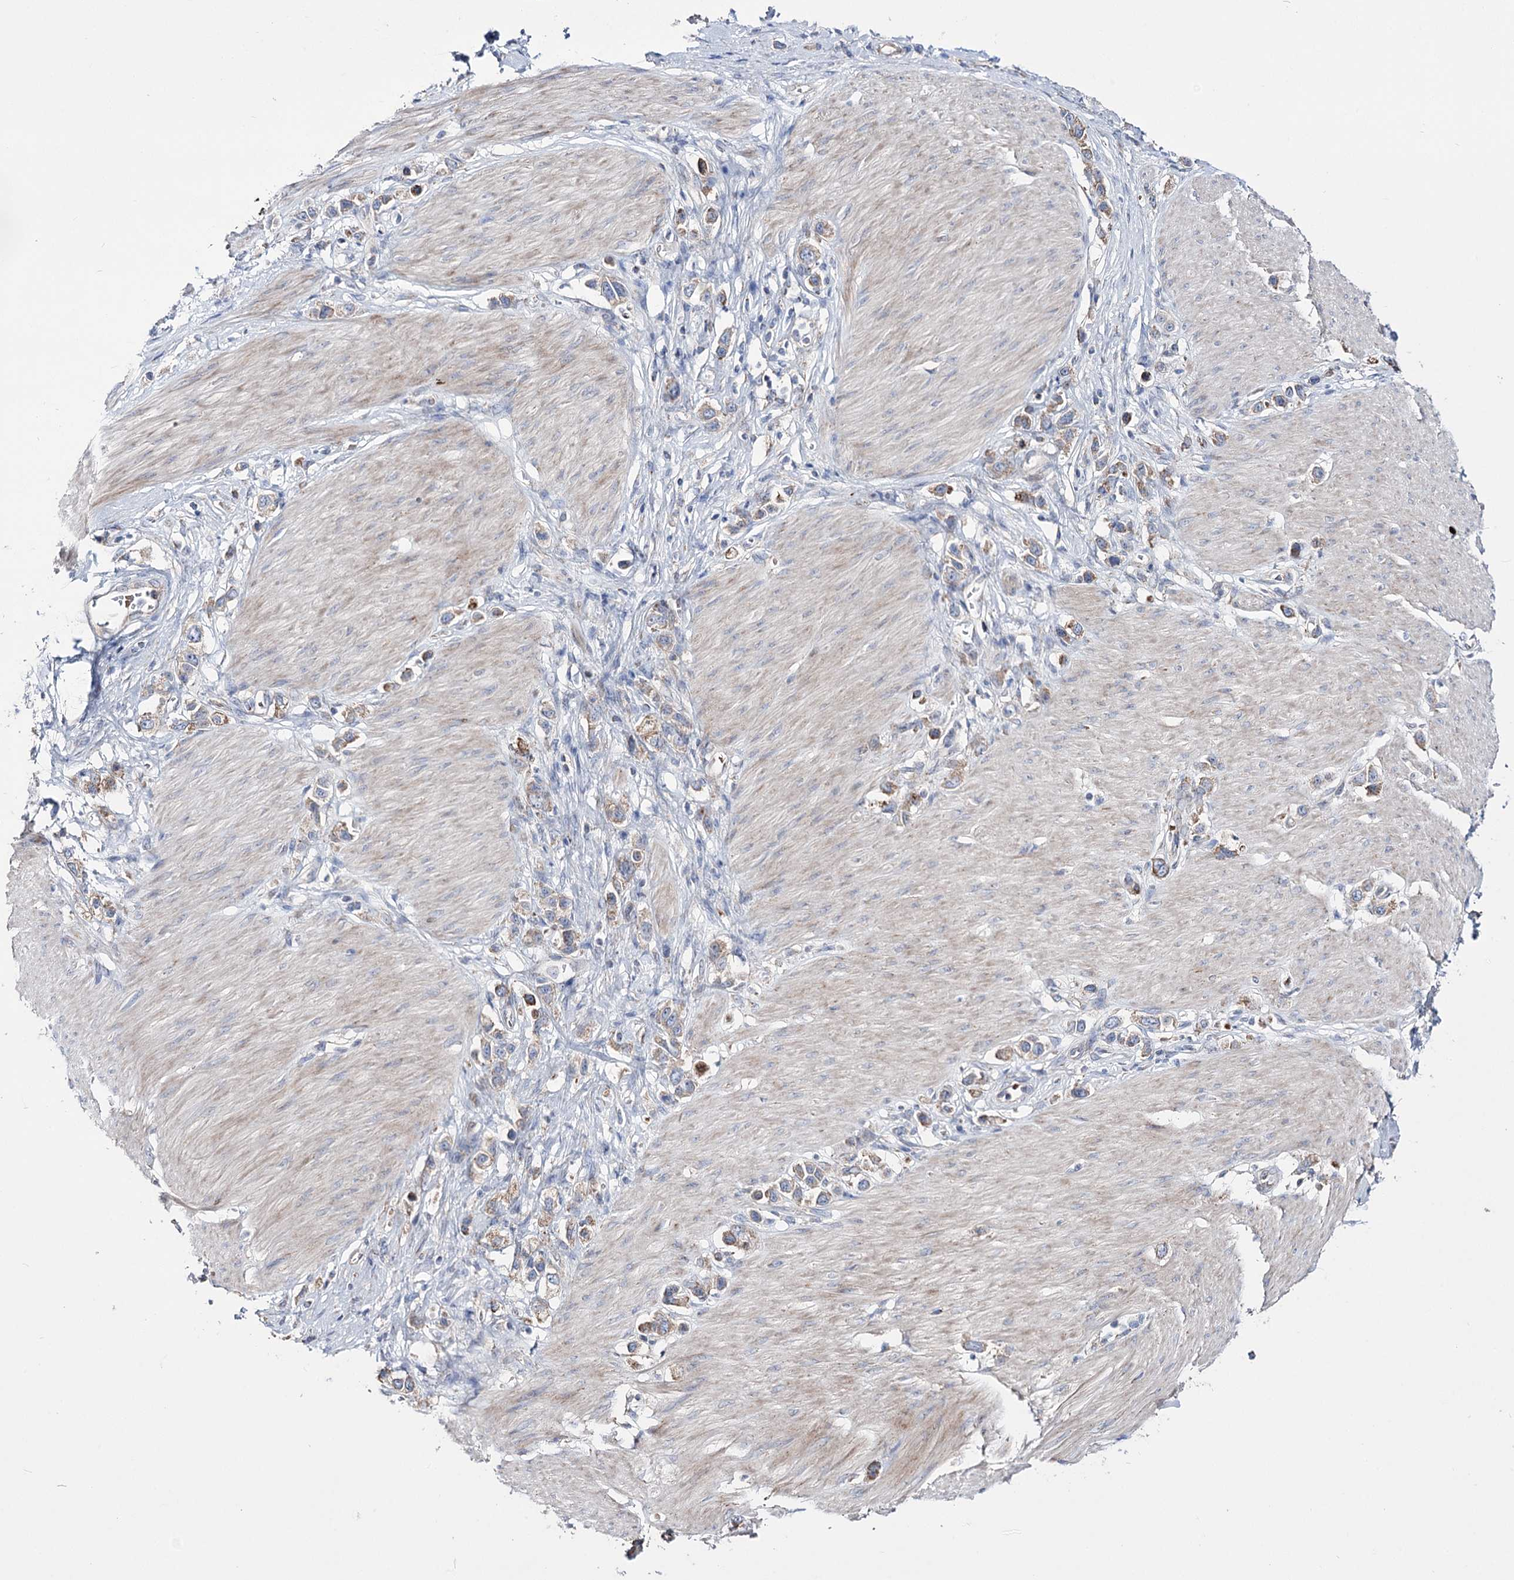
{"staining": {"intensity": "moderate", "quantity": "25%-75%", "location": "cytoplasmic/membranous"}, "tissue": "stomach cancer", "cell_type": "Tumor cells", "image_type": "cancer", "snomed": [{"axis": "morphology", "description": "Normal tissue, NOS"}, {"axis": "morphology", "description": "Adenocarcinoma, NOS"}, {"axis": "topography", "description": "Stomach, upper"}, {"axis": "topography", "description": "Stomach"}], "caption": "Immunohistochemistry staining of stomach cancer (adenocarcinoma), which shows medium levels of moderate cytoplasmic/membranous positivity in about 25%-75% of tumor cells indicating moderate cytoplasmic/membranous protein staining. The staining was performed using DAB (3,3'-diaminobenzidine) (brown) for protein detection and nuclei were counterstained in hematoxylin (blue).", "gene": "OSBPL5", "patient": {"sex": "female", "age": 65}}